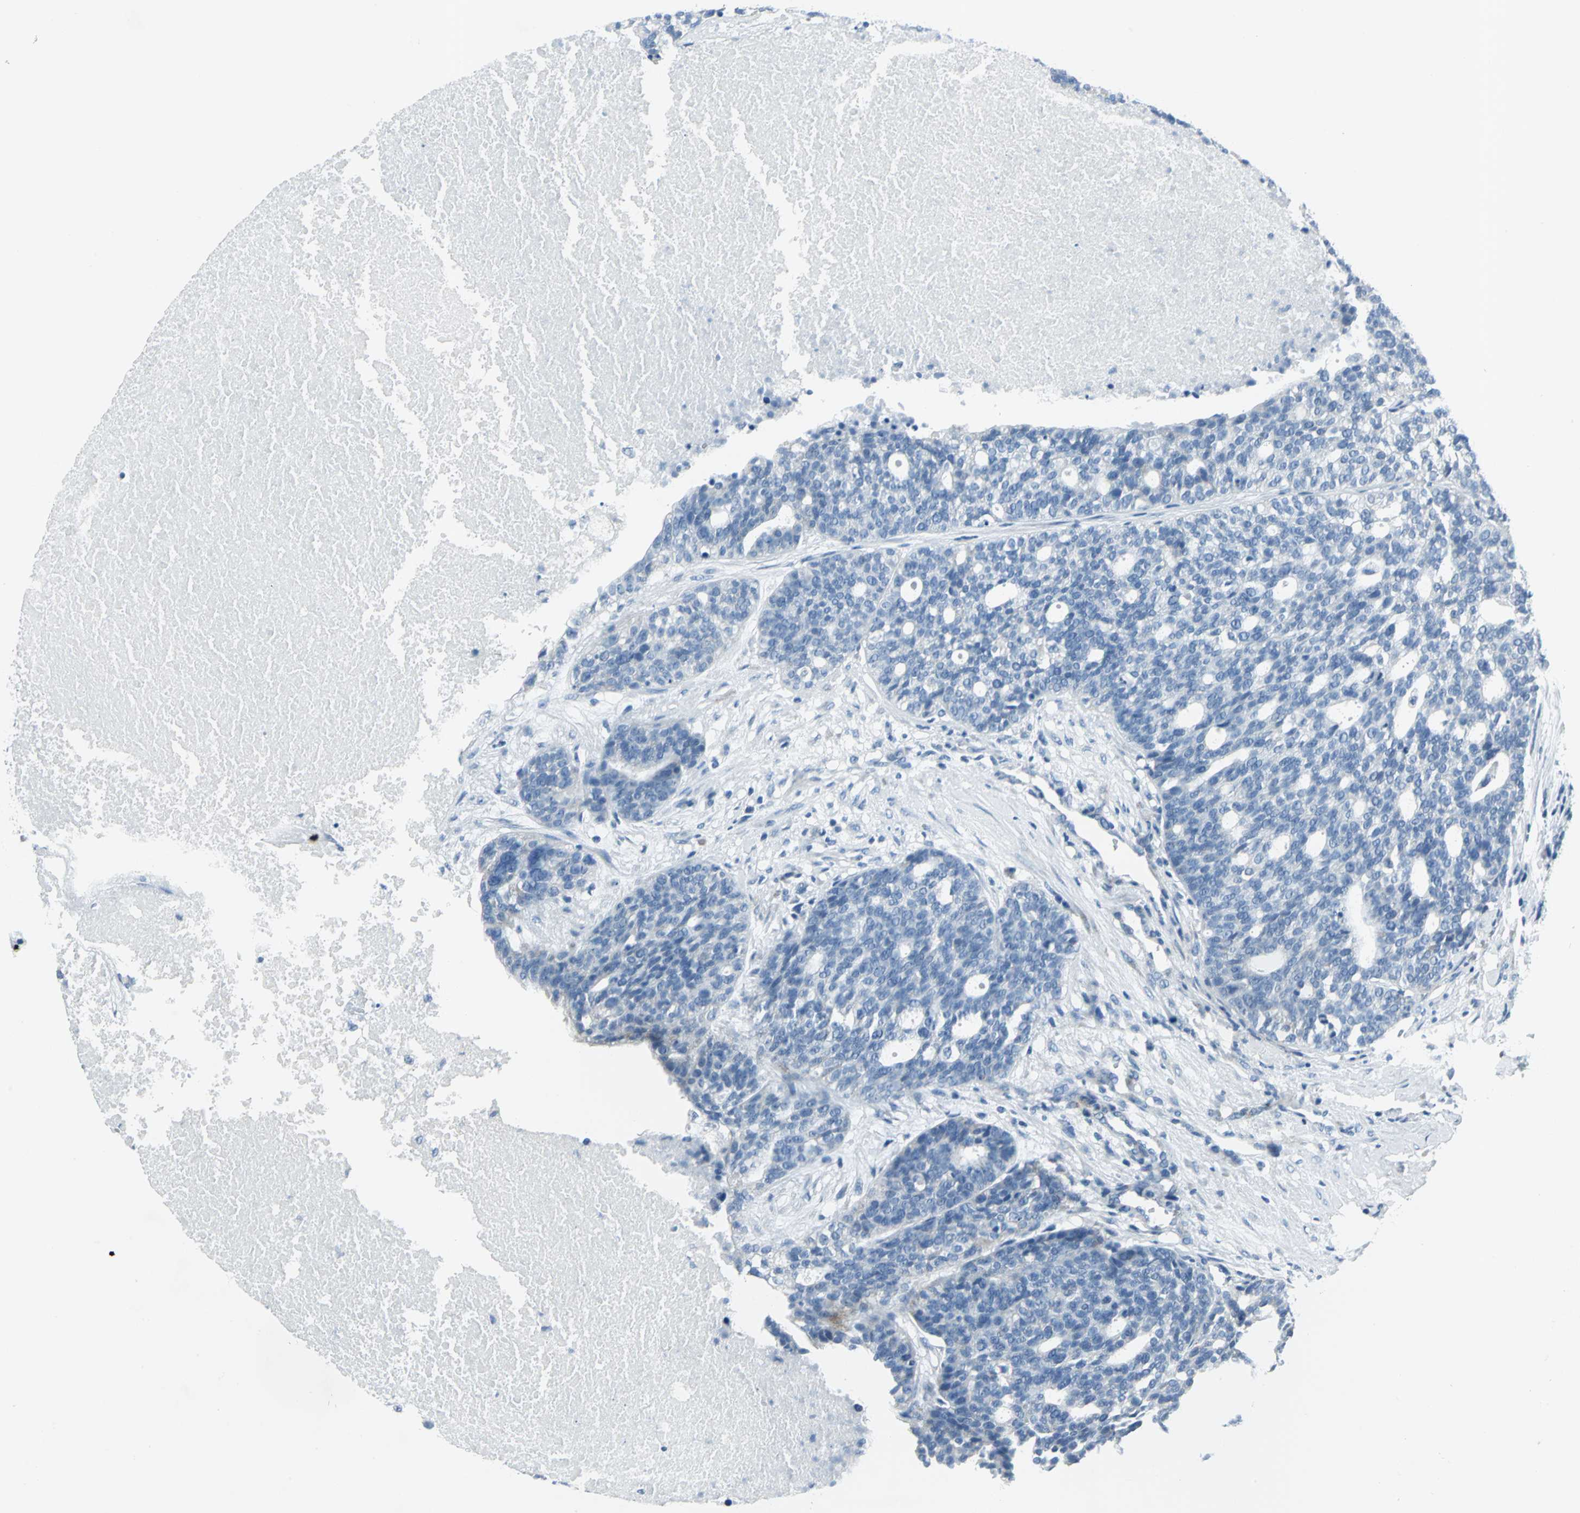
{"staining": {"intensity": "negative", "quantity": "none", "location": "none"}, "tissue": "ovarian cancer", "cell_type": "Tumor cells", "image_type": "cancer", "snomed": [{"axis": "morphology", "description": "Cystadenocarcinoma, serous, NOS"}, {"axis": "topography", "description": "Ovary"}], "caption": "A high-resolution micrograph shows immunohistochemistry (IHC) staining of ovarian cancer, which demonstrates no significant positivity in tumor cells.", "gene": "DNAI2", "patient": {"sex": "female", "age": 59}}